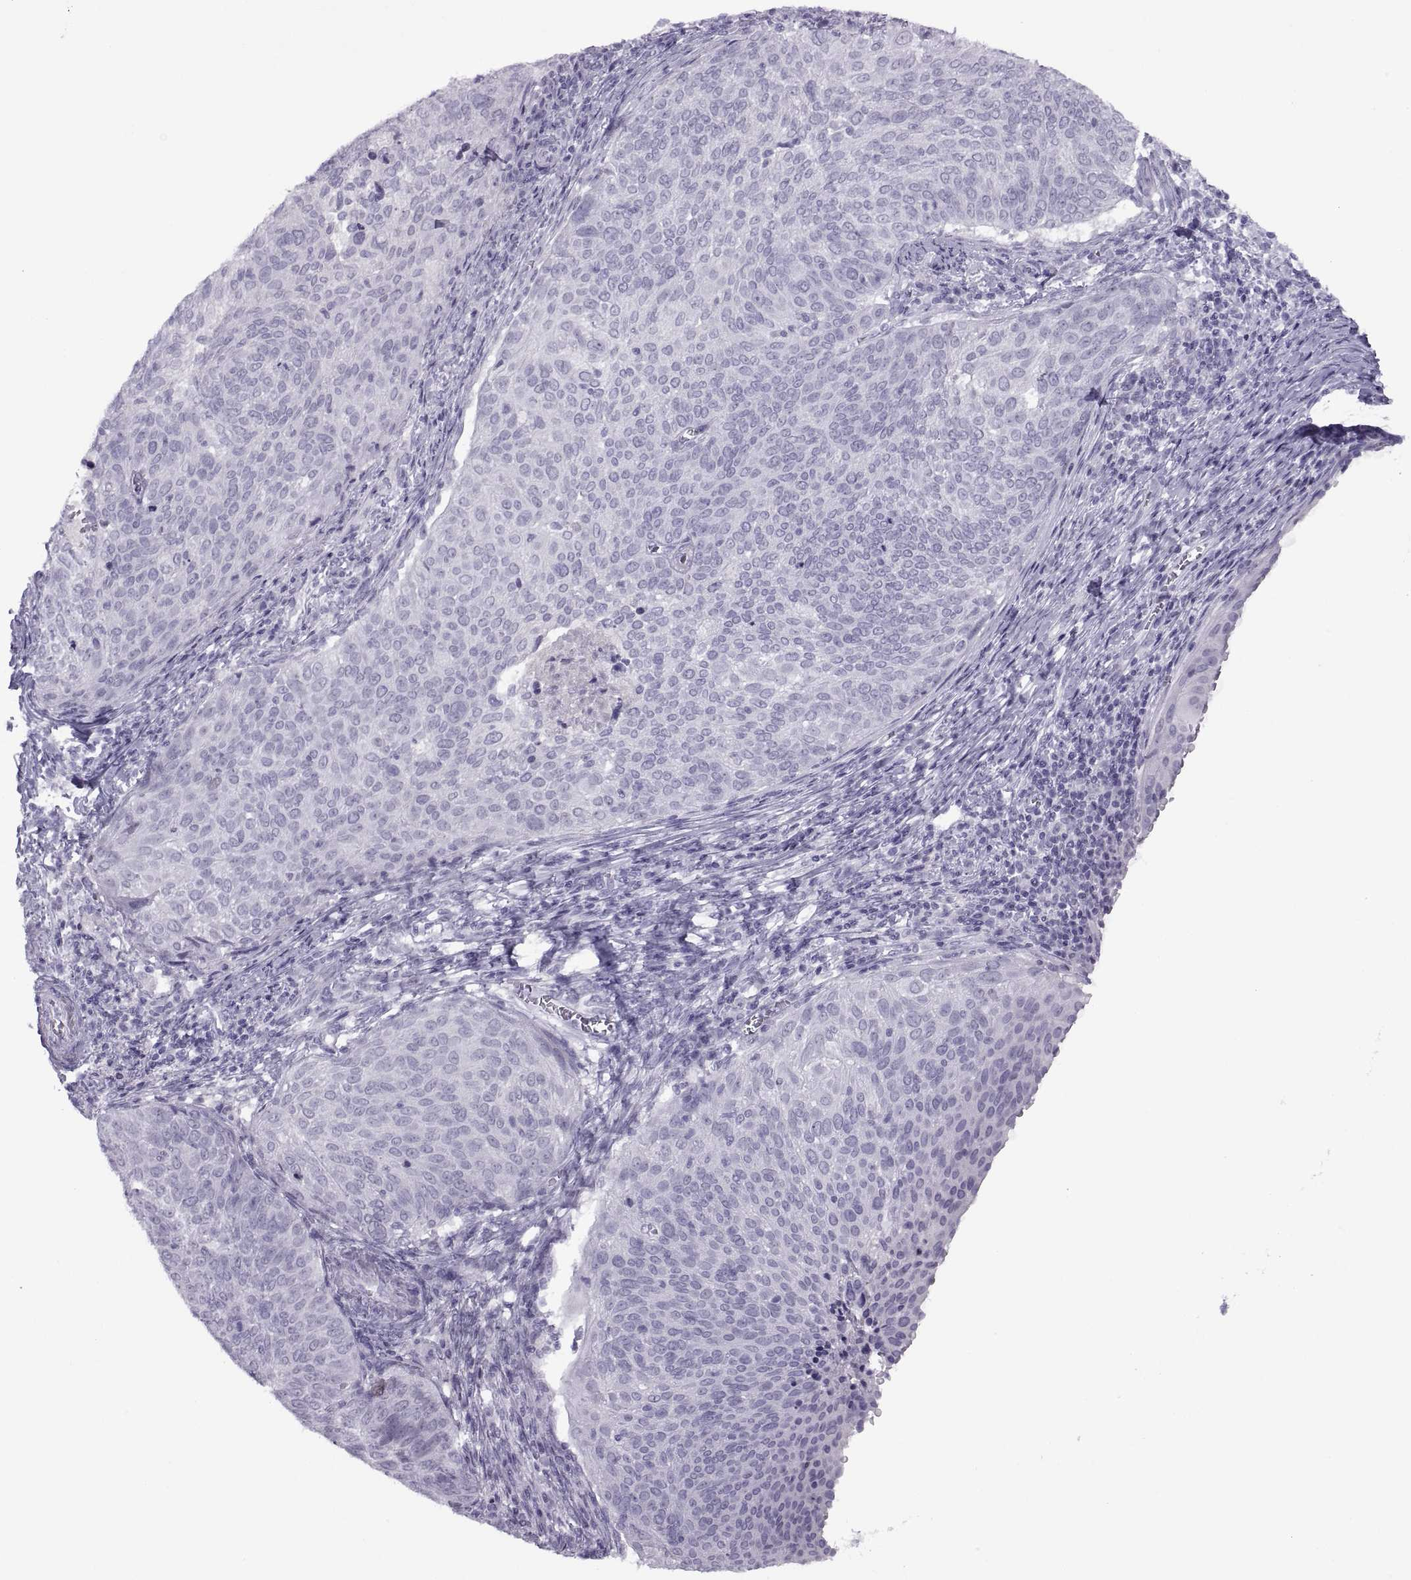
{"staining": {"intensity": "negative", "quantity": "none", "location": "none"}, "tissue": "cervical cancer", "cell_type": "Tumor cells", "image_type": "cancer", "snomed": [{"axis": "morphology", "description": "Squamous cell carcinoma, NOS"}, {"axis": "topography", "description": "Cervix"}], "caption": "Tumor cells show no significant expression in cervical squamous cell carcinoma.", "gene": "FAM24A", "patient": {"sex": "female", "age": 39}}